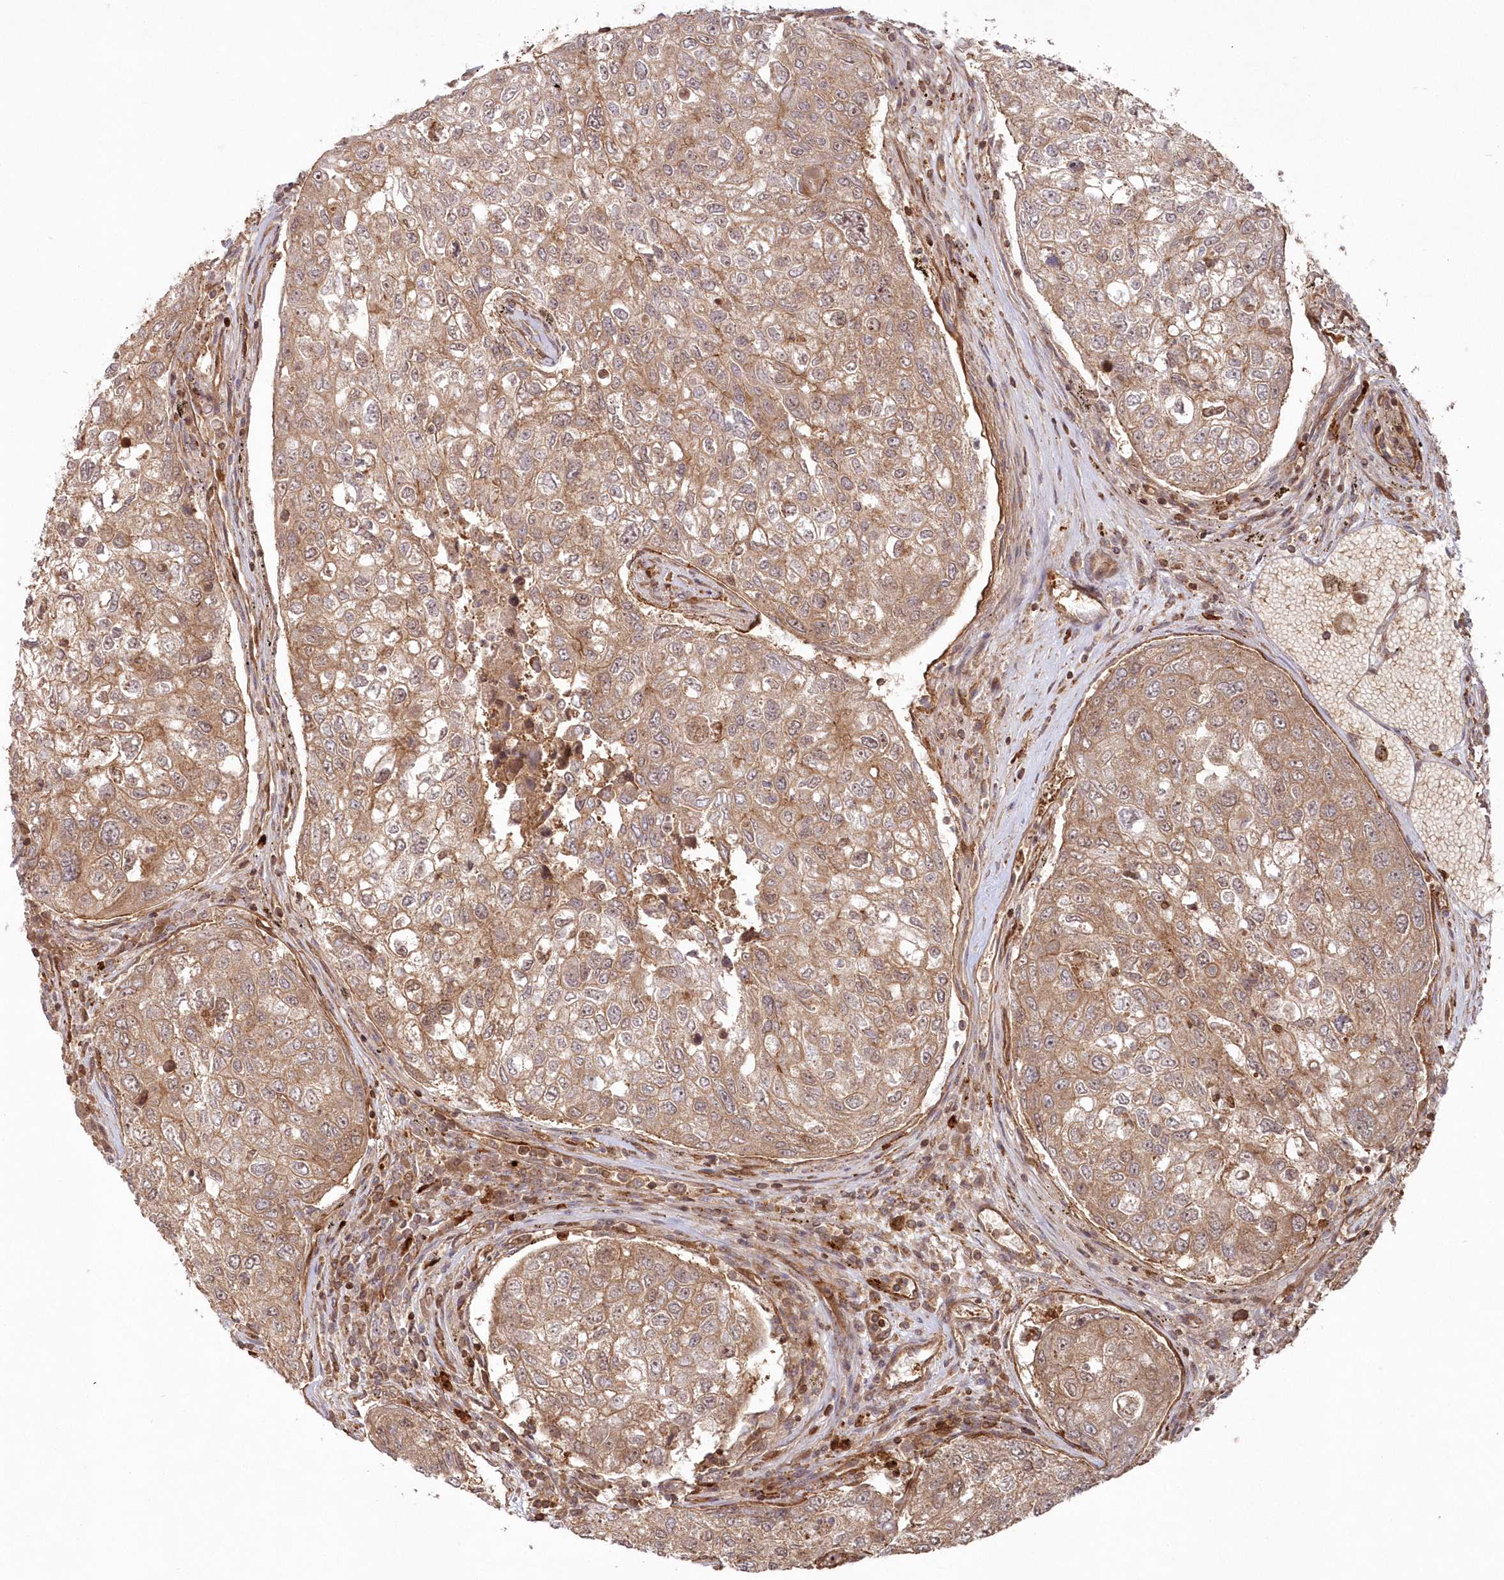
{"staining": {"intensity": "moderate", "quantity": ">75%", "location": "cytoplasmic/membranous"}, "tissue": "urothelial cancer", "cell_type": "Tumor cells", "image_type": "cancer", "snomed": [{"axis": "morphology", "description": "Urothelial carcinoma, High grade"}, {"axis": "topography", "description": "Lymph node"}, {"axis": "topography", "description": "Urinary bladder"}], "caption": "A histopathology image showing moderate cytoplasmic/membranous positivity in about >75% of tumor cells in urothelial carcinoma (high-grade), as visualized by brown immunohistochemical staining.", "gene": "RGCC", "patient": {"sex": "male", "age": 51}}